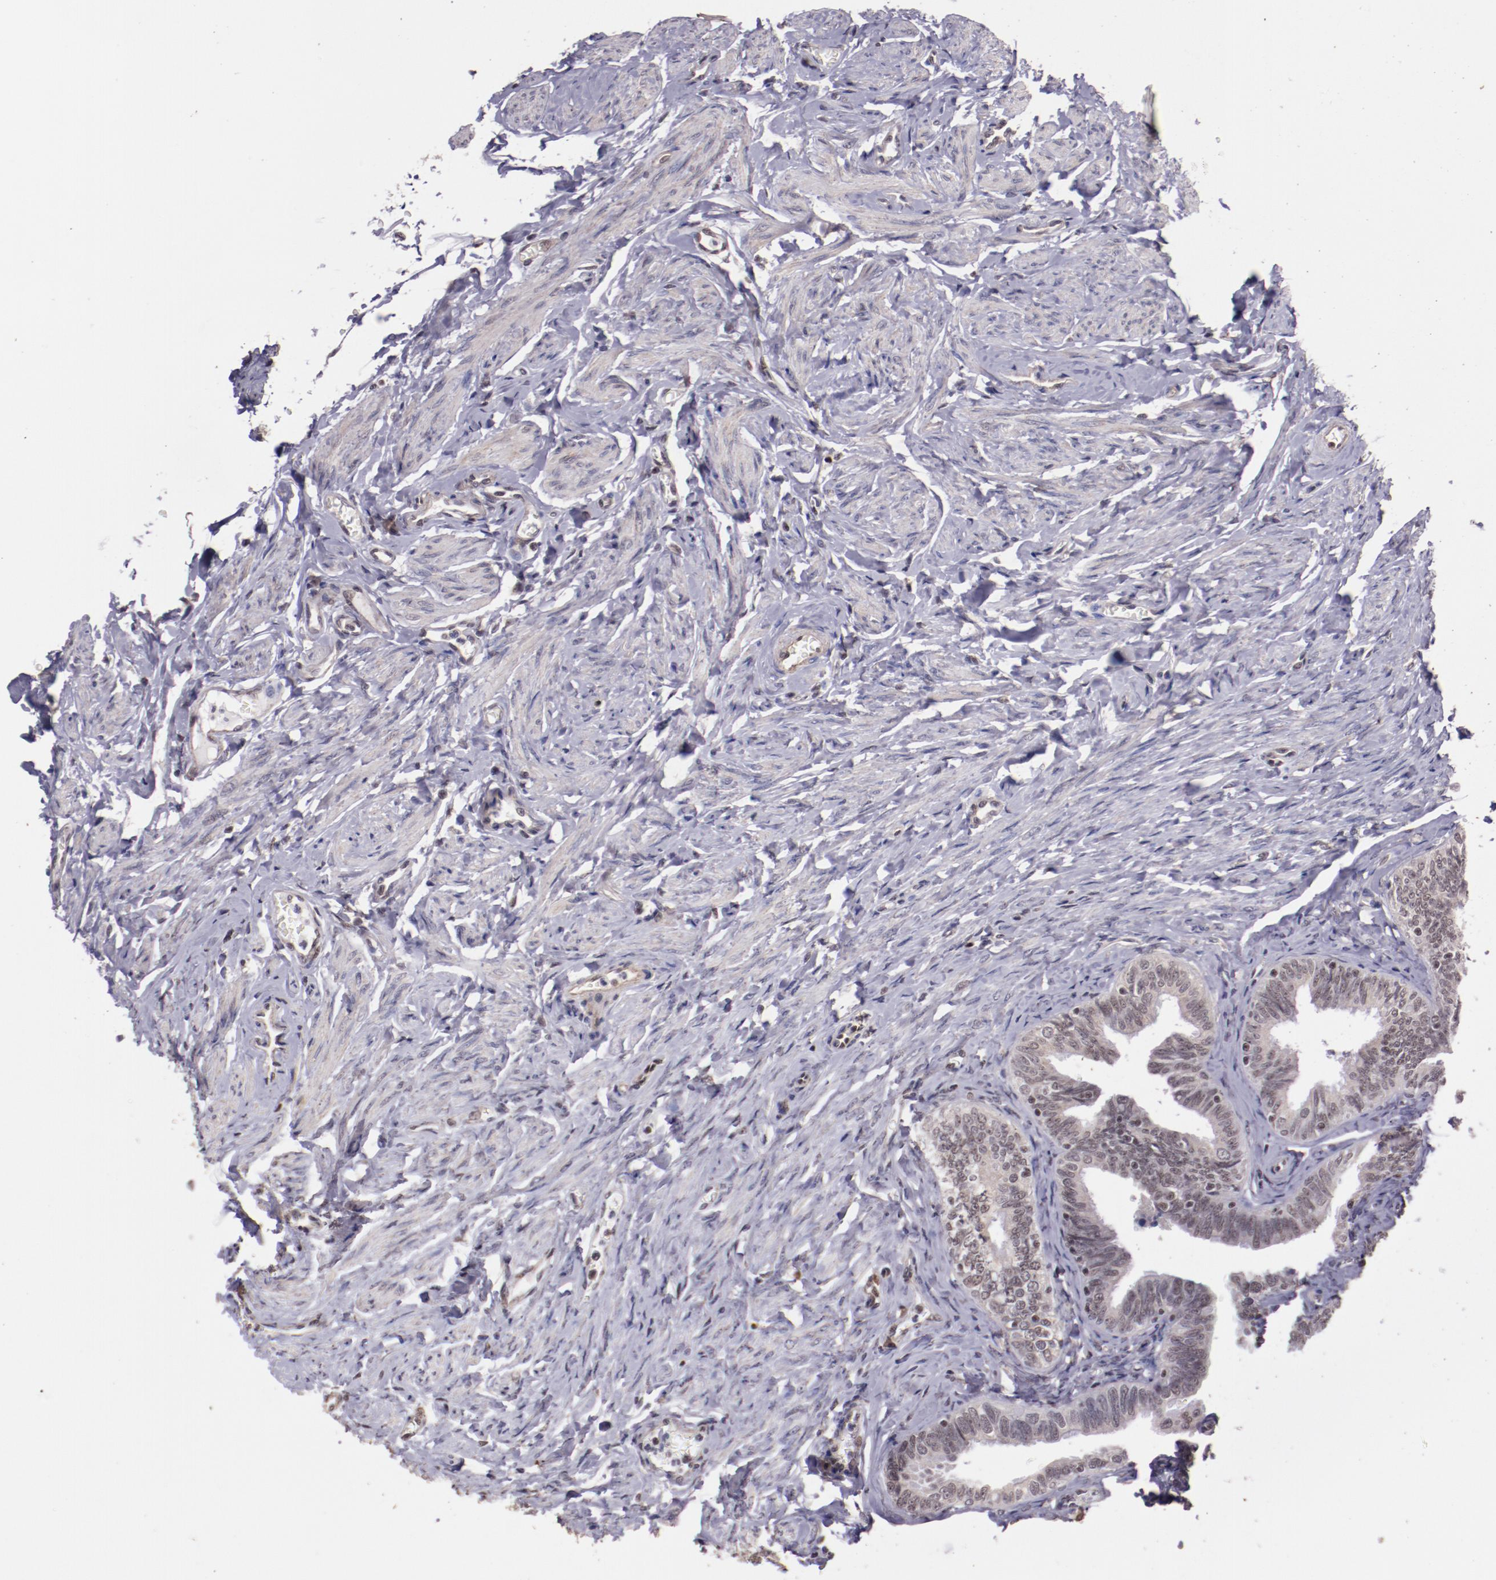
{"staining": {"intensity": "weak", "quantity": "25%-75%", "location": "nuclear"}, "tissue": "fallopian tube", "cell_type": "Glandular cells", "image_type": "normal", "snomed": [{"axis": "morphology", "description": "Normal tissue, NOS"}, {"axis": "topography", "description": "Fallopian tube"}, {"axis": "topography", "description": "Ovary"}], "caption": "Glandular cells reveal low levels of weak nuclear positivity in approximately 25%-75% of cells in benign human fallopian tube. The protein of interest is shown in brown color, while the nuclei are stained blue.", "gene": "ELF1", "patient": {"sex": "female", "age": 69}}